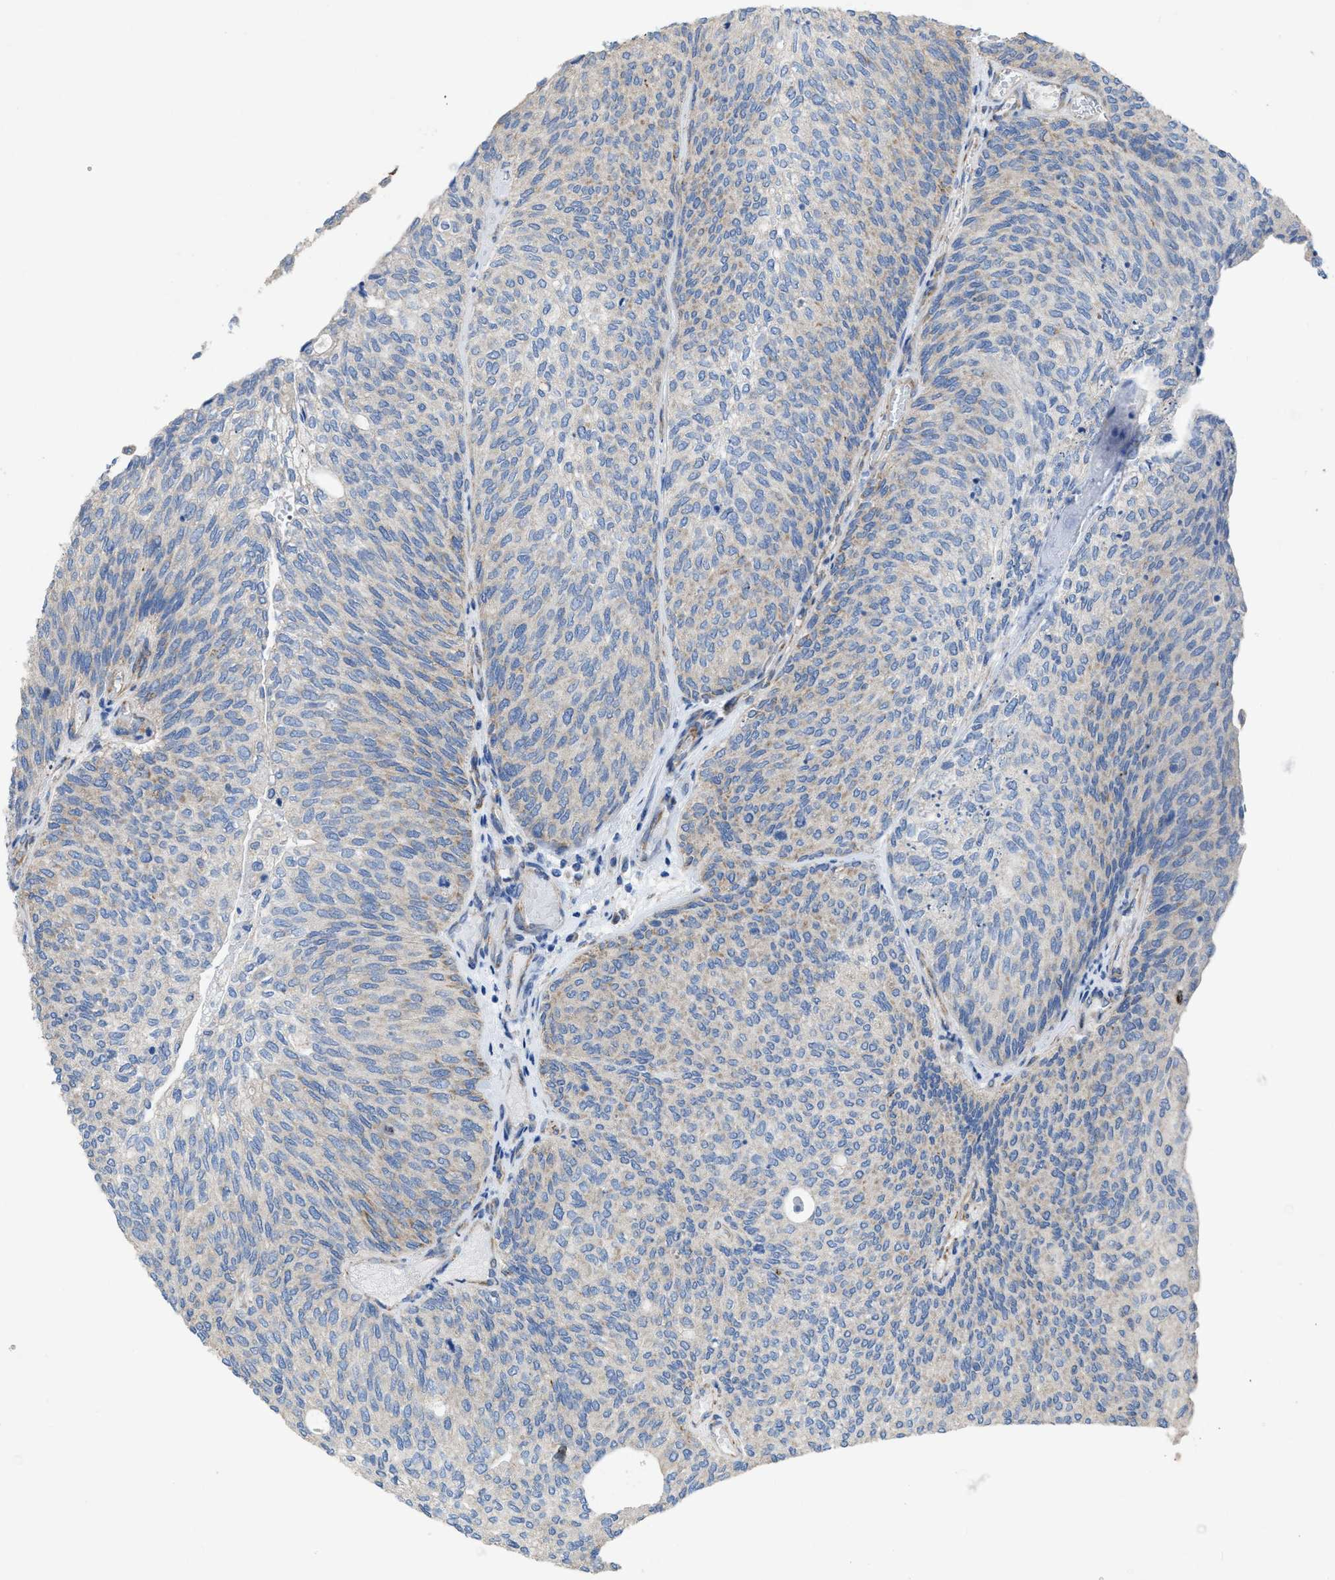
{"staining": {"intensity": "negative", "quantity": "none", "location": "none"}, "tissue": "urothelial cancer", "cell_type": "Tumor cells", "image_type": "cancer", "snomed": [{"axis": "morphology", "description": "Urothelial carcinoma, Low grade"}, {"axis": "topography", "description": "Urinary bladder"}], "caption": "Immunohistochemical staining of low-grade urothelial carcinoma shows no significant staining in tumor cells. (Immunohistochemistry, brightfield microscopy, high magnification).", "gene": "DOLPP1", "patient": {"sex": "female", "age": 79}}